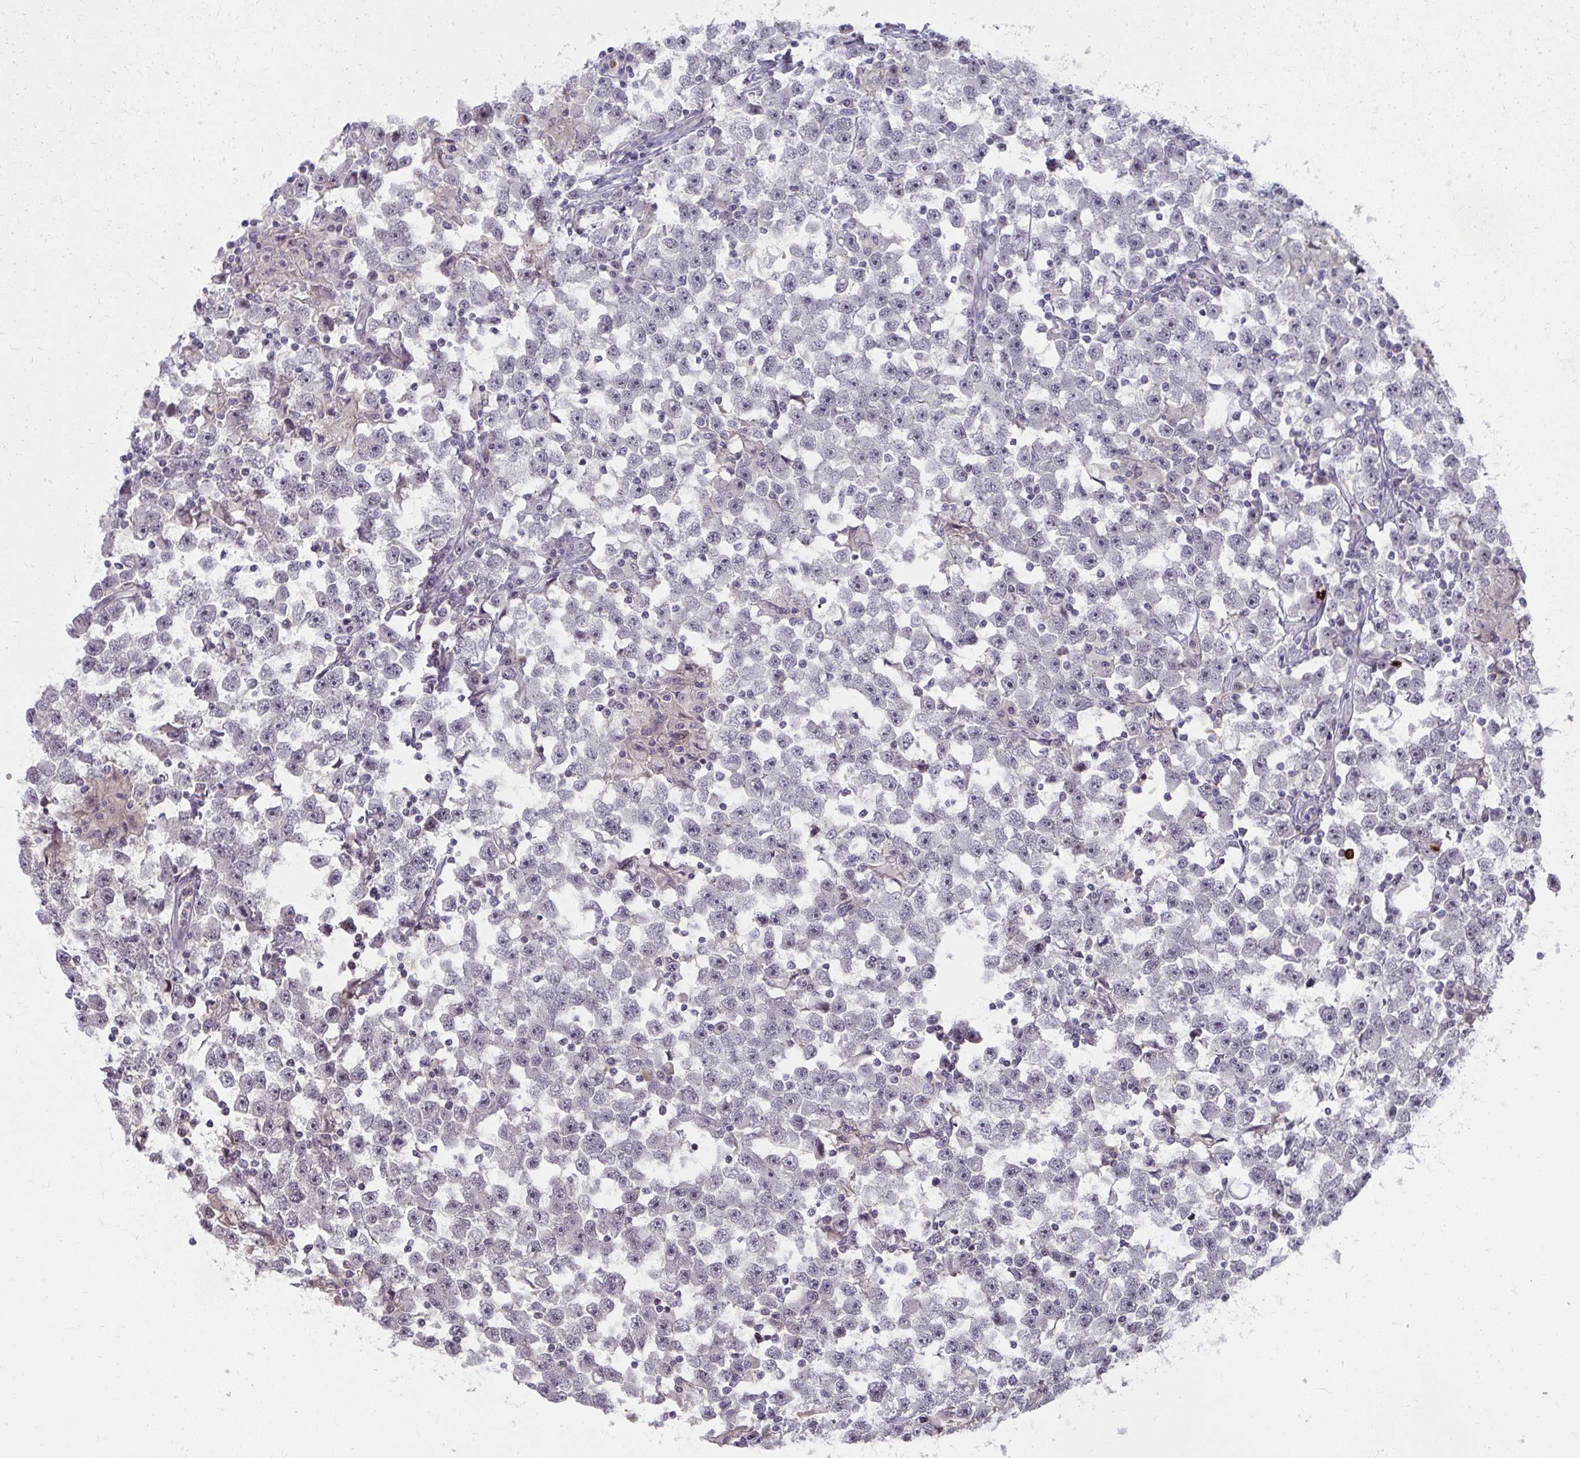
{"staining": {"intensity": "negative", "quantity": "none", "location": "none"}, "tissue": "testis cancer", "cell_type": "Tumor cells", "image_type": "cancer", "snomed": [{"axis": "morphology", "description": "Seminoma, NOS"}, {"axis": "topography", "description": "Testis"}], "caption": "IHC of testis seminoma reveals no staining in tumor cells. (DAB (3,3'-diaminobenzidine) IHC visualized using brightfield microscopy, high magnification).", "gene": "MUS81", "patient": {"sex": "male", "age": 33}}